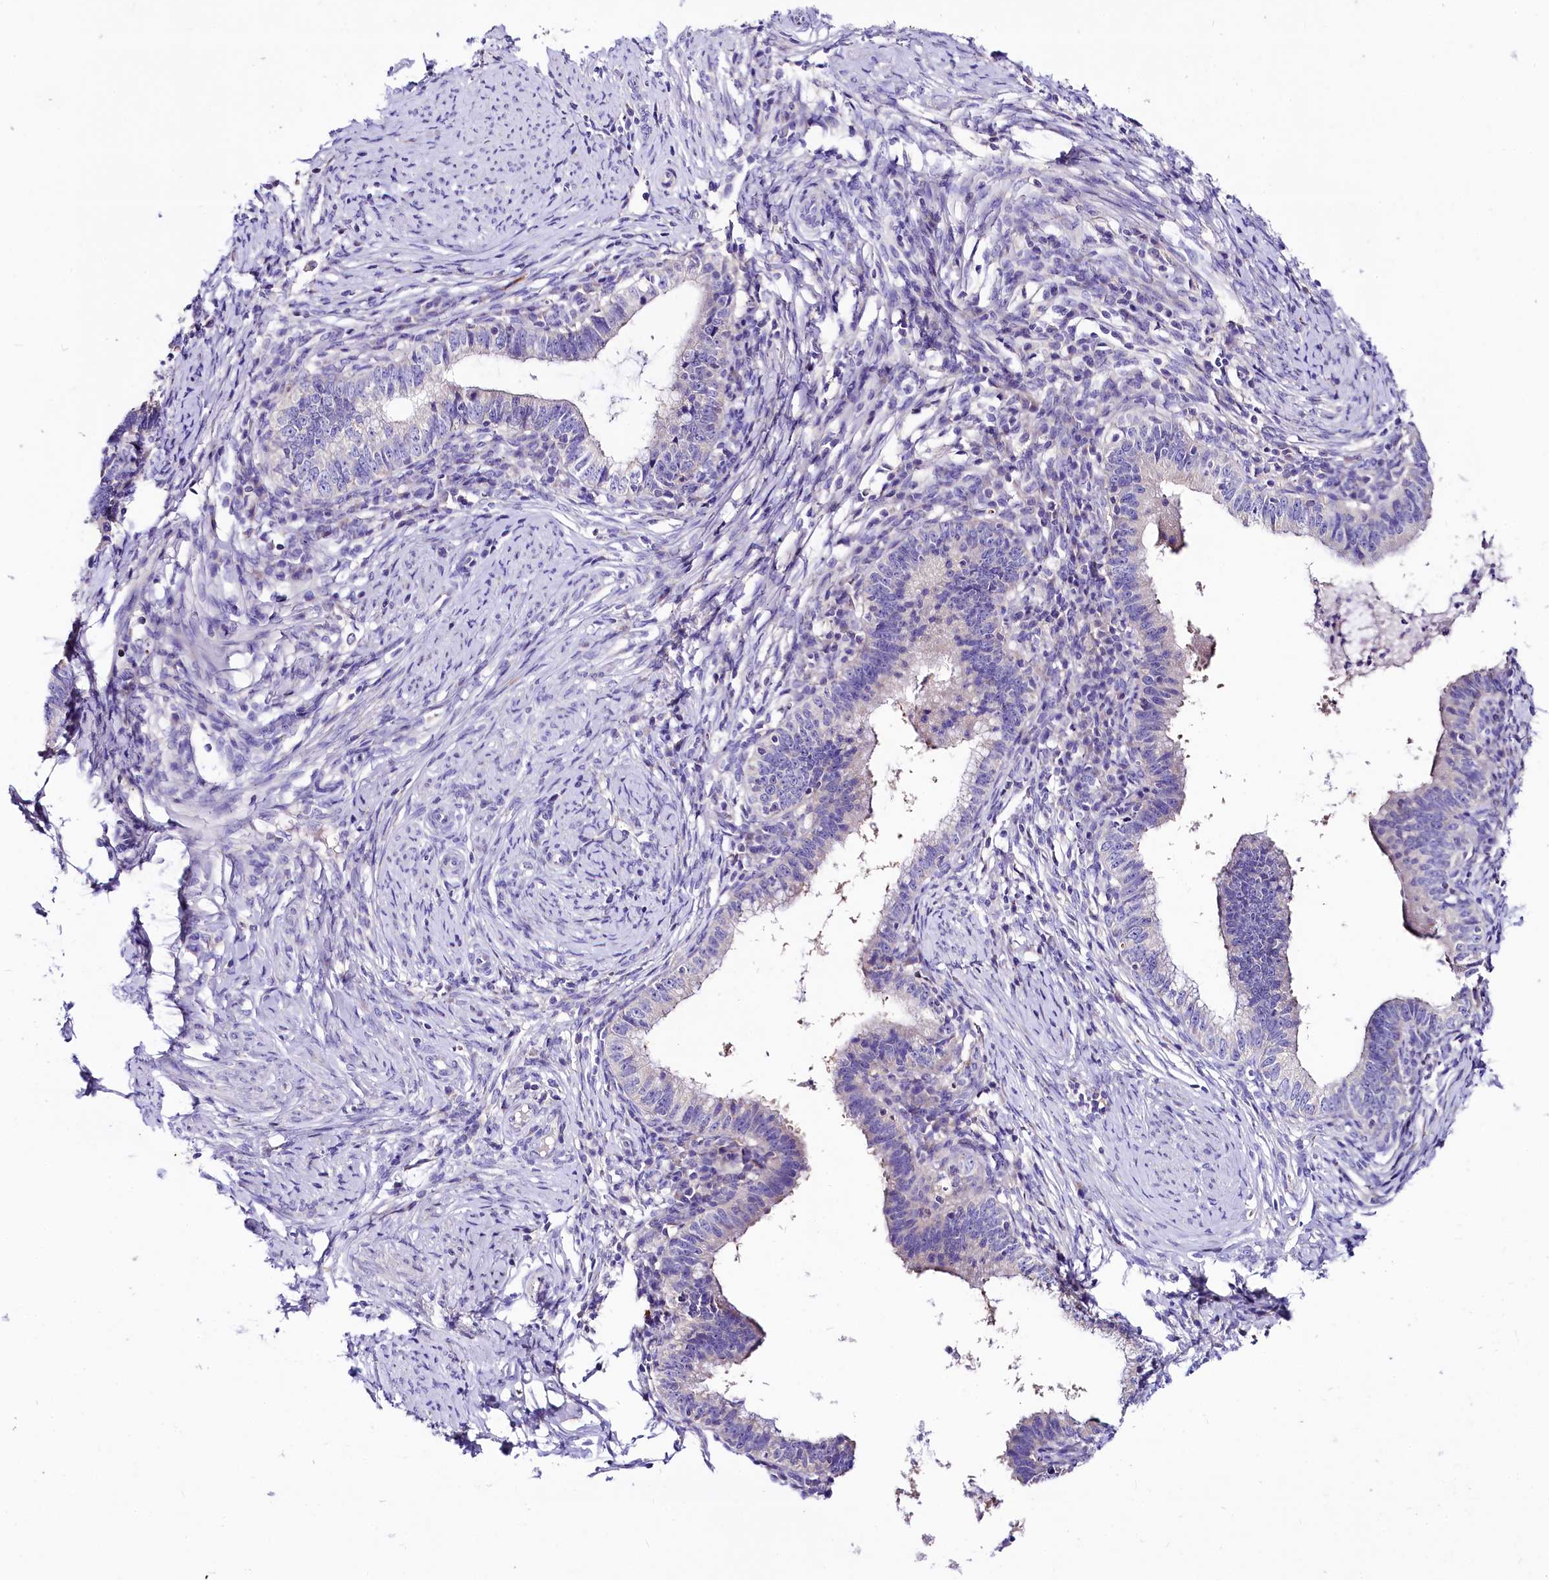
{"staining": {"intensity": "negative", "quantity": "none", "location": "none"}, "tissue": "cervical cancer", "cell_type": "Tumor cells", "image_type": "cancer", "snomed": [{"axis": "morphology", "description": "Adenocarcinoma, NOS"}, {"axis": "topography", "description": "Cervix"}], "caption": "There is no significant positivity in tumor cells of adenocarcinoma (cervical).", "gene": "ABHD5", "patient": {"sex": "female", "age": 36}}